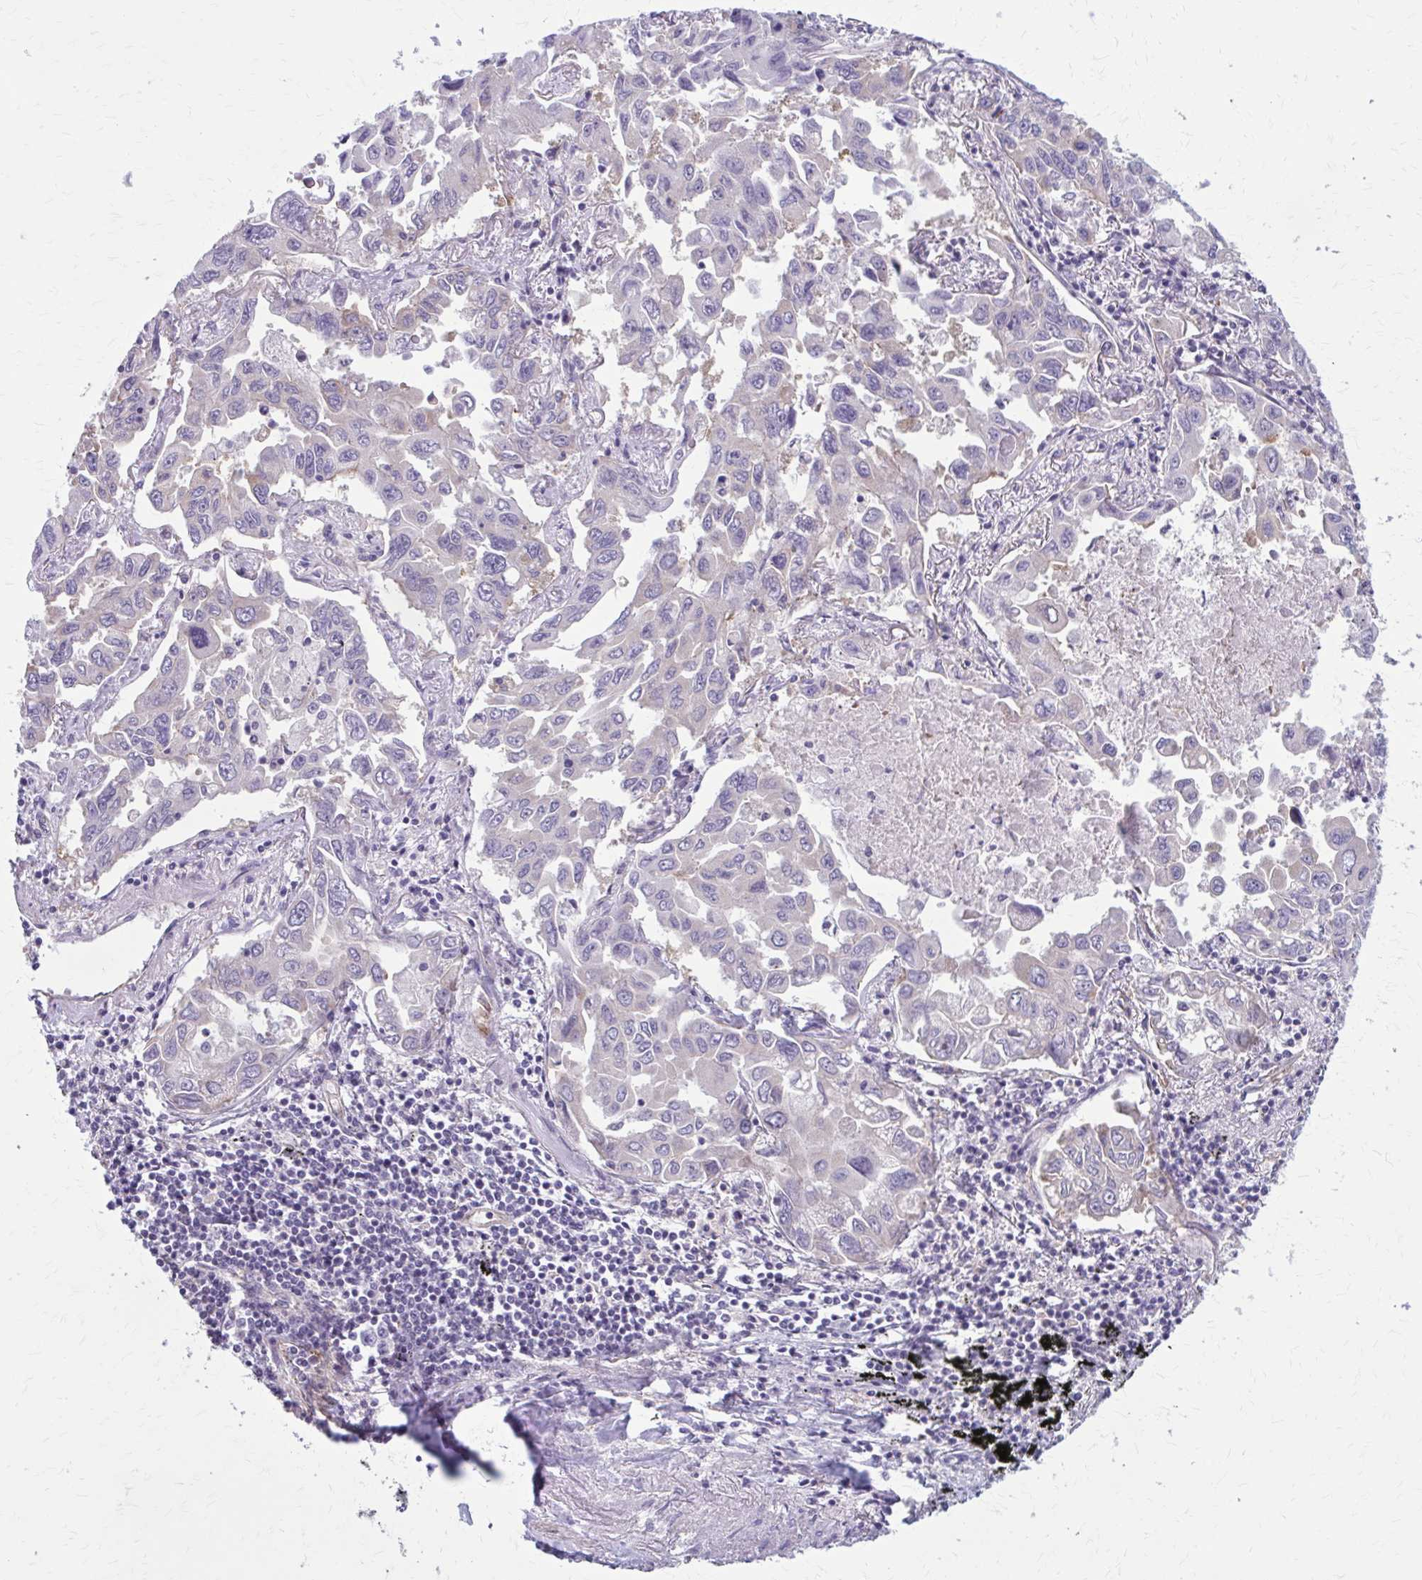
{"staining": {"intensity": "negative", "quantity": "none", "location": "none"}, "tissue": "lung cancer", "cell_type": "Tumor cells", "image_type": "cancer", "snomed": [{"axis": "morphology", "description": "Adenocarcinoma, NOS"}, {"axis": "topography", "description": "Lung"}], "caption": "Immunohistochemical staining of human adenocarcinoma (lung) reveals no significant positivity in tumor cells.", "gene": "ZDHHC7", "patient": {"sex": "male", "age": 64}}